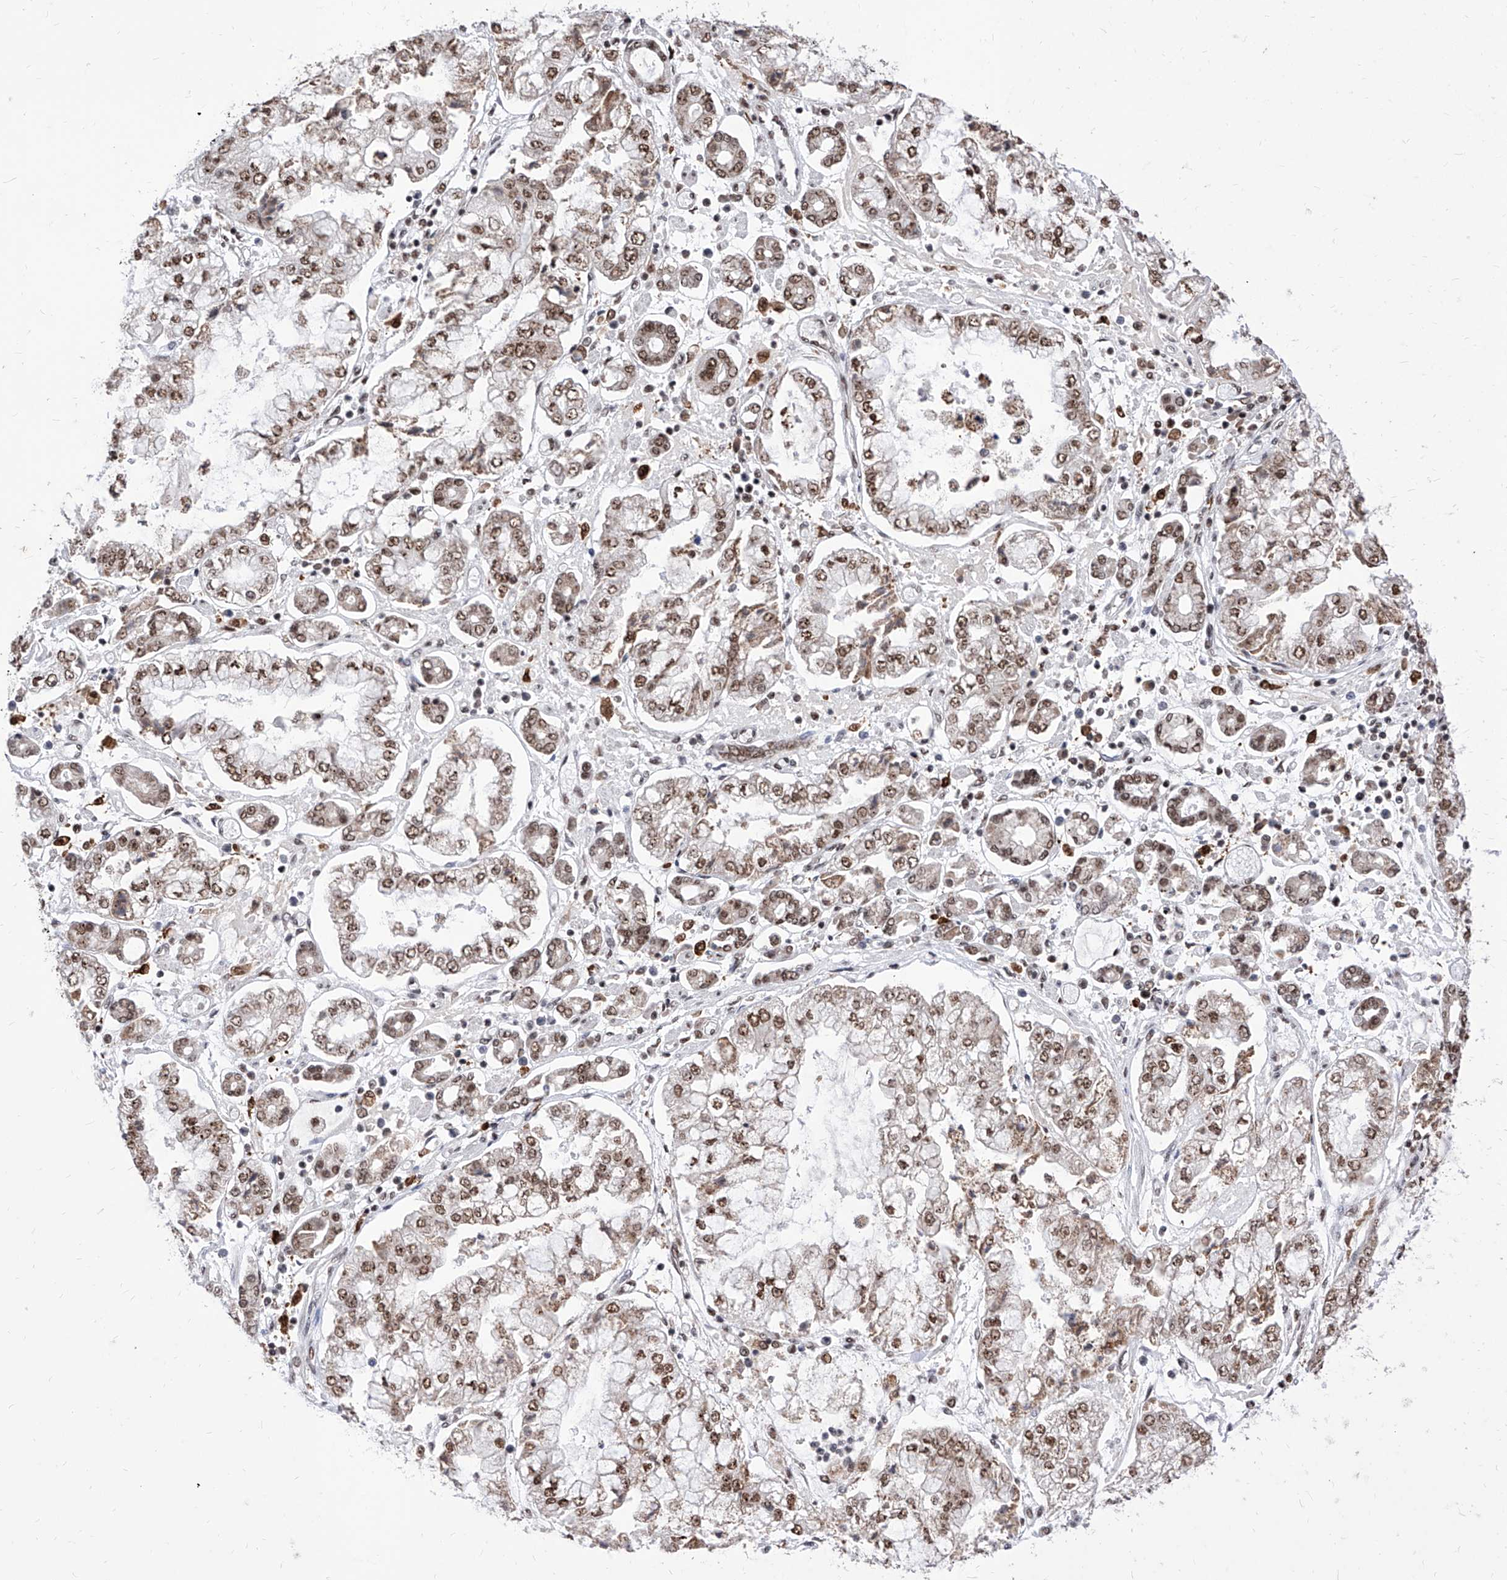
{"staining": {"intensity": "moderate", "quantity": ">75%", "location": "nuclear"}, "tissue": "stomach cancer", "cell_type": "Tumor cells", "image_type": "cancer", "snomed": [{"axis": "morphology", "description": "Adenocarcinoma, NOS"}, {"axis": "topography", "description": "Stomach"}], "caption": "Human adenocarcinoma (stomach) stained for a protein (brown) shows moderate nuclear positive staining in approximately >75% of tumor cells.", "gene": "PHF5A", "patient": {"sex": "male", "age": 76}}